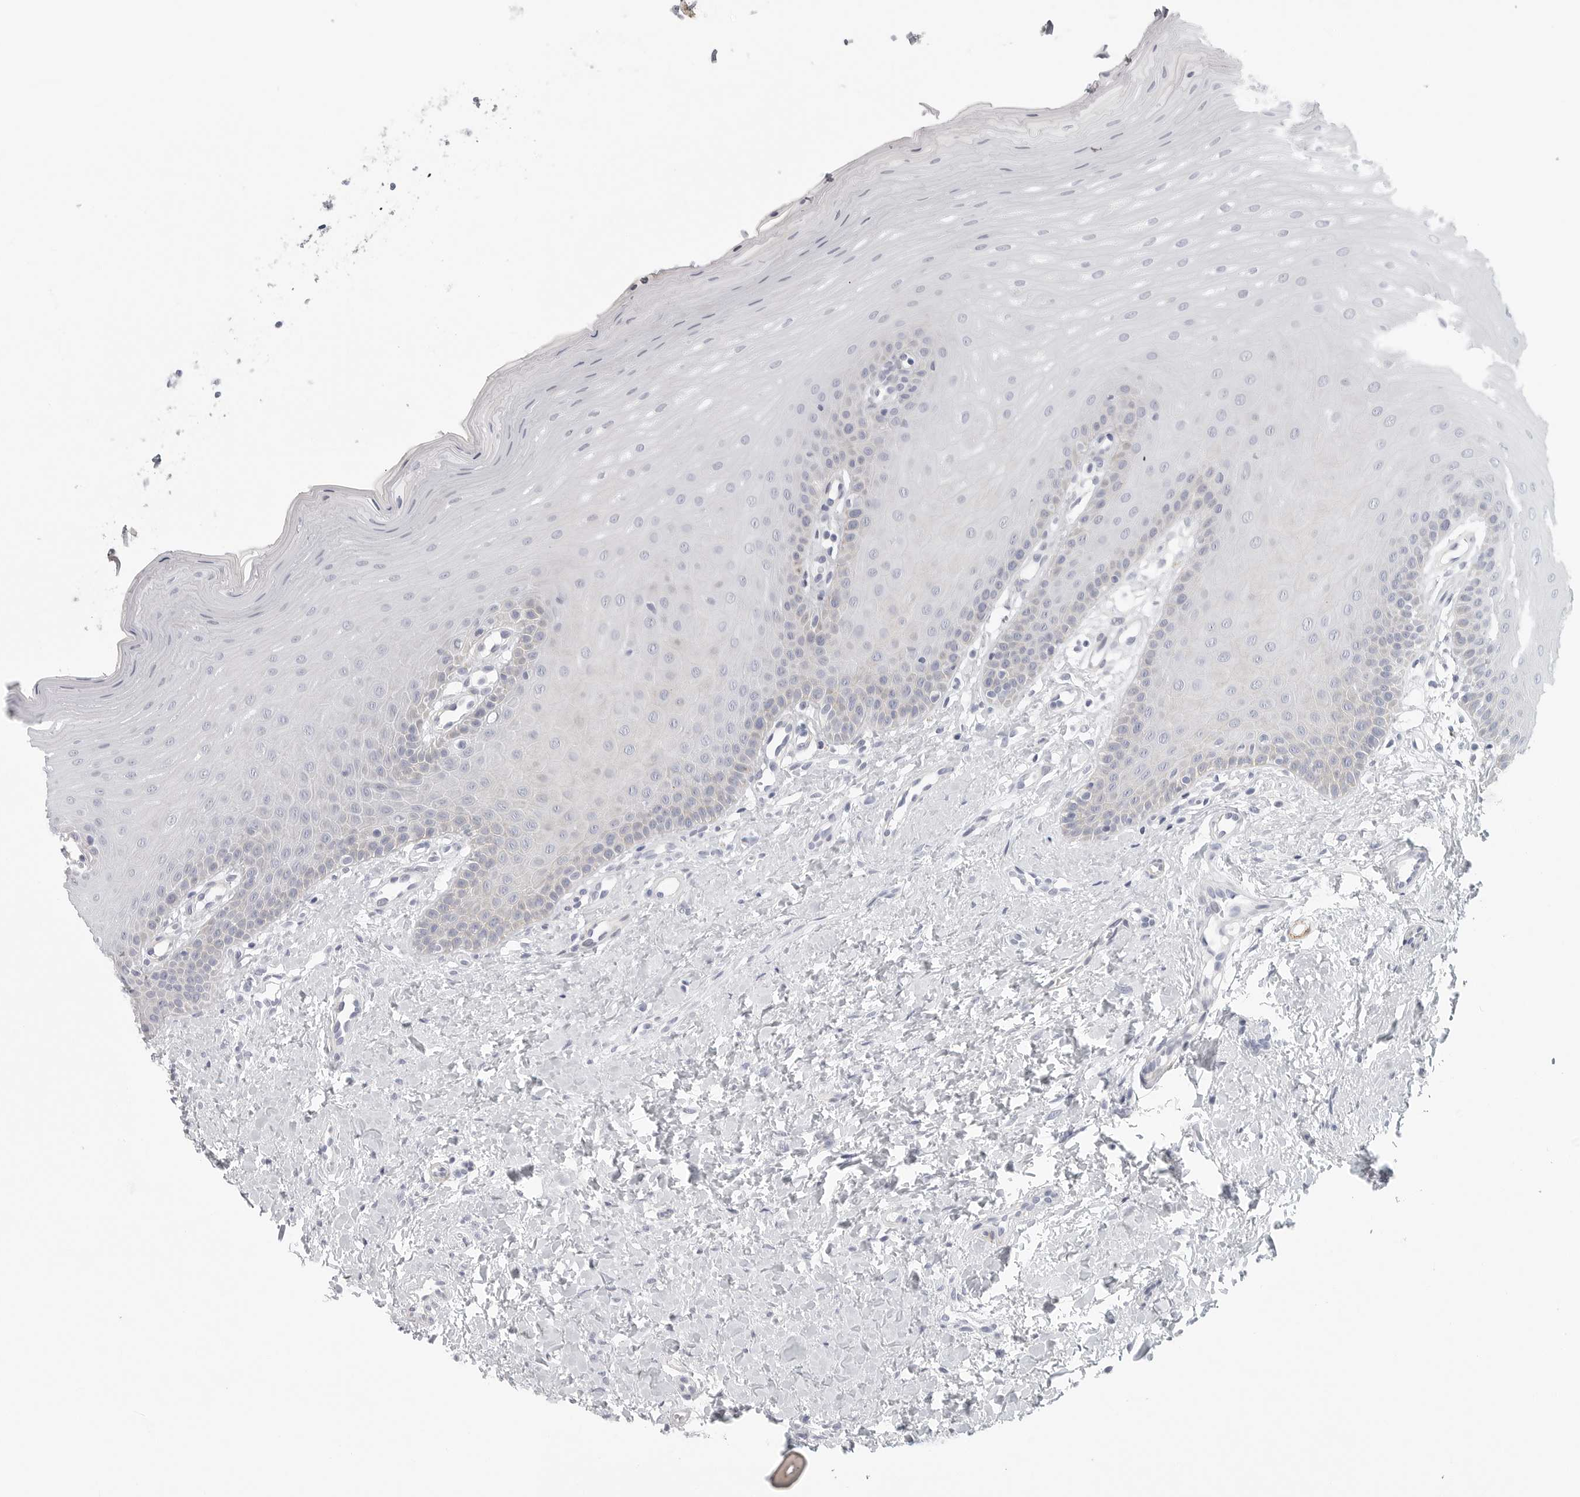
{"staining": {"intensity": "negative", "quantity": "none", "location": "none"}, "tissue": "oral mucosa", "cell_type": "Squamous epithelial cells", "image_type": "normal", "snomed": [{"axis": "morphology", "description": "Normal tissue, NOS"}, {"axis": "topography", "description": "Oral tissue"}], "caption": "Oral mucosa was stained to show a protein in brown. There is no significant expression in squamous epithelial cells.", "gene": "TNR", "patient": {"sex": "female", "age": 39}}